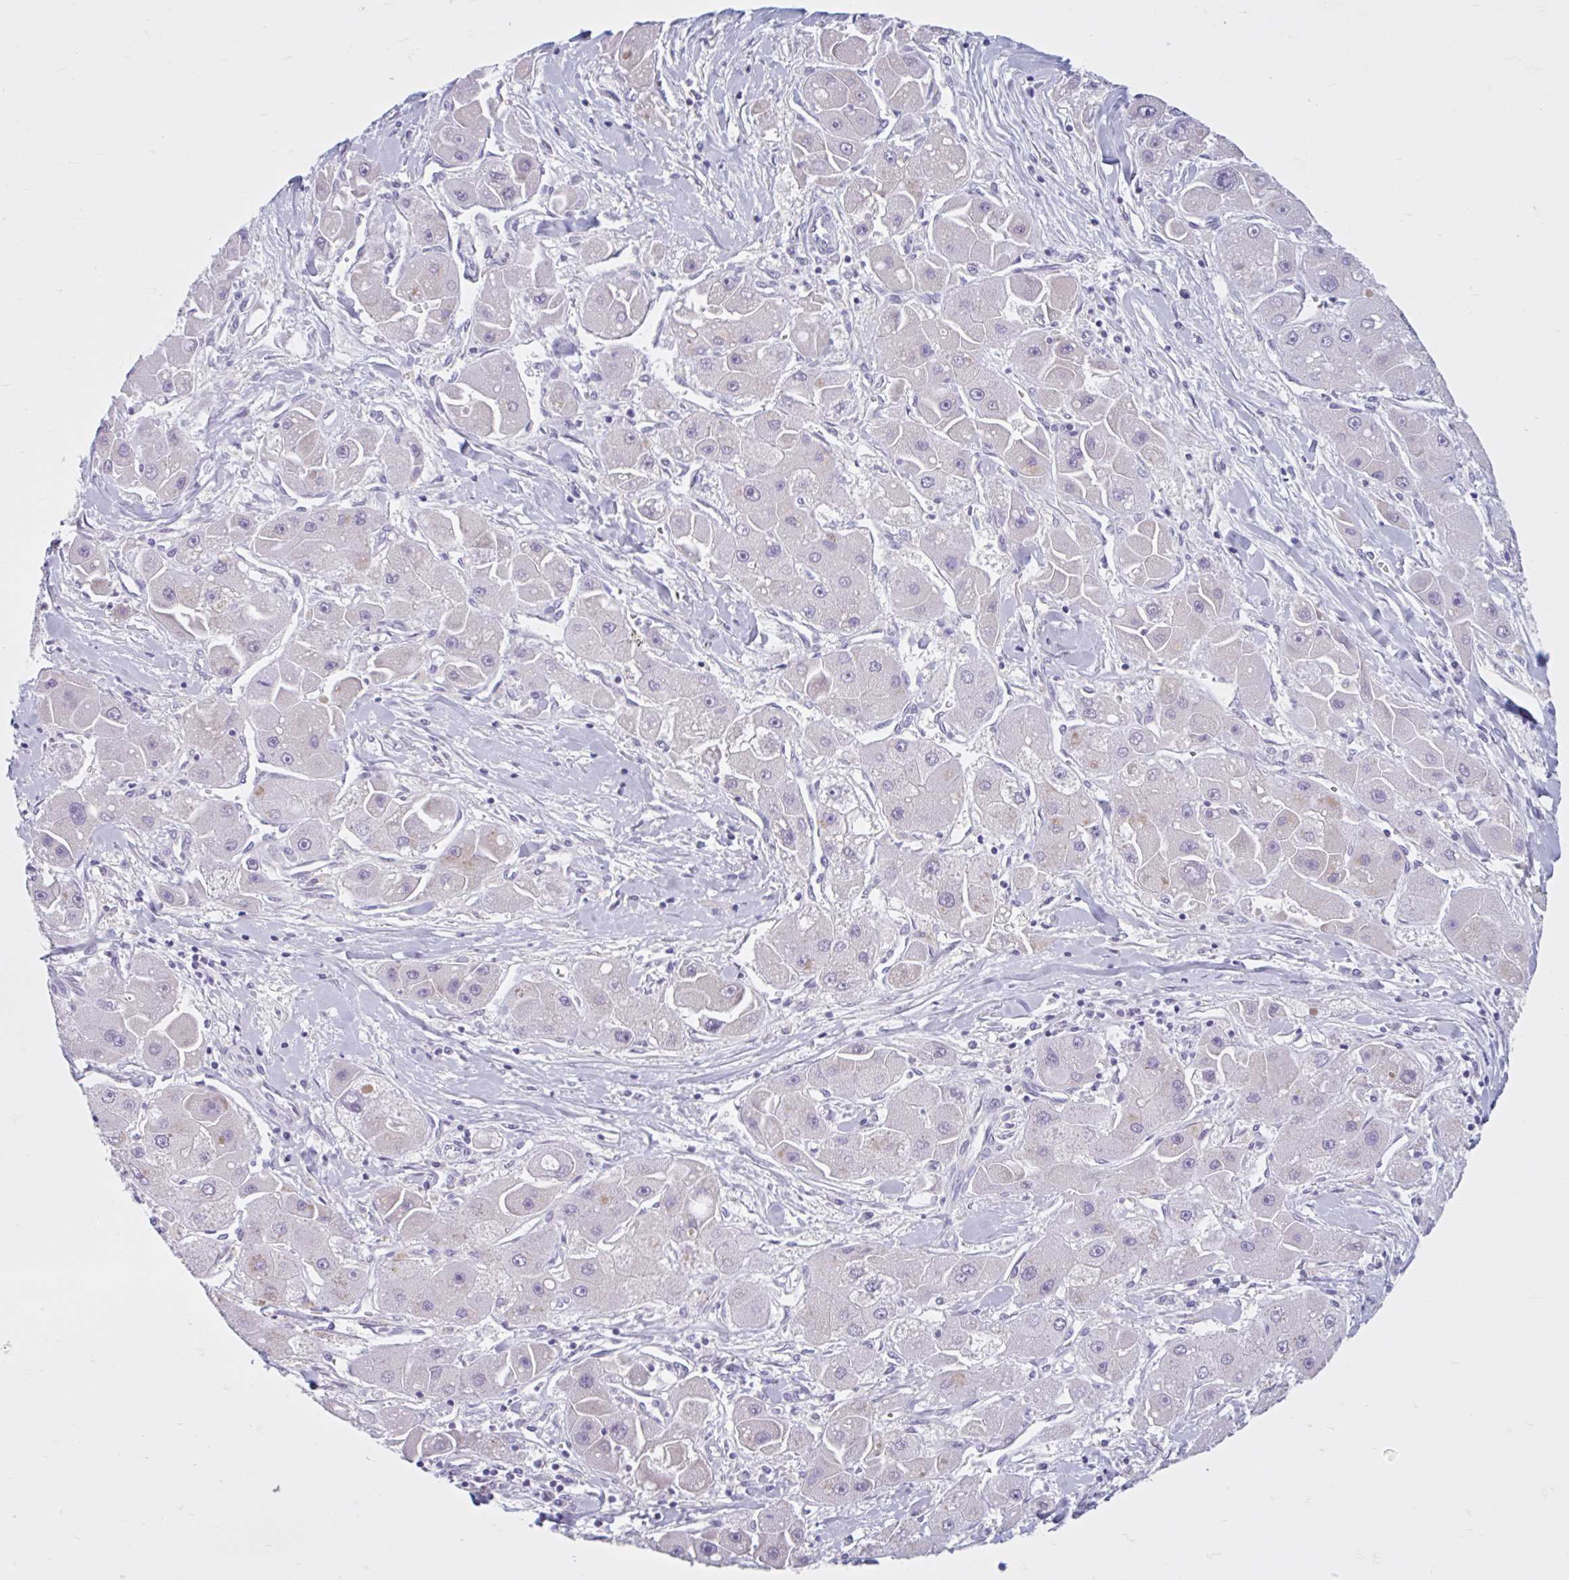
{"staining": {"intensity": "negative", "quantity": "none", "location": "none"}, "tissue": "liver cancer", "cell_type": "Tumor cells", "image_type": "cancer", "snomed": [{"axis": "morphology", "description": "Carcinoma, Hepatocellular, NOS"}, {"axis": "topography", "description": "Liver"}], "caption": "Tumor cells are negative for protein expression in human liver hepatocellular carcinoma. (DAB IHC, high magnification).", "gene": "FAM153A", "patient": {"sex": "male", "age": 24}}